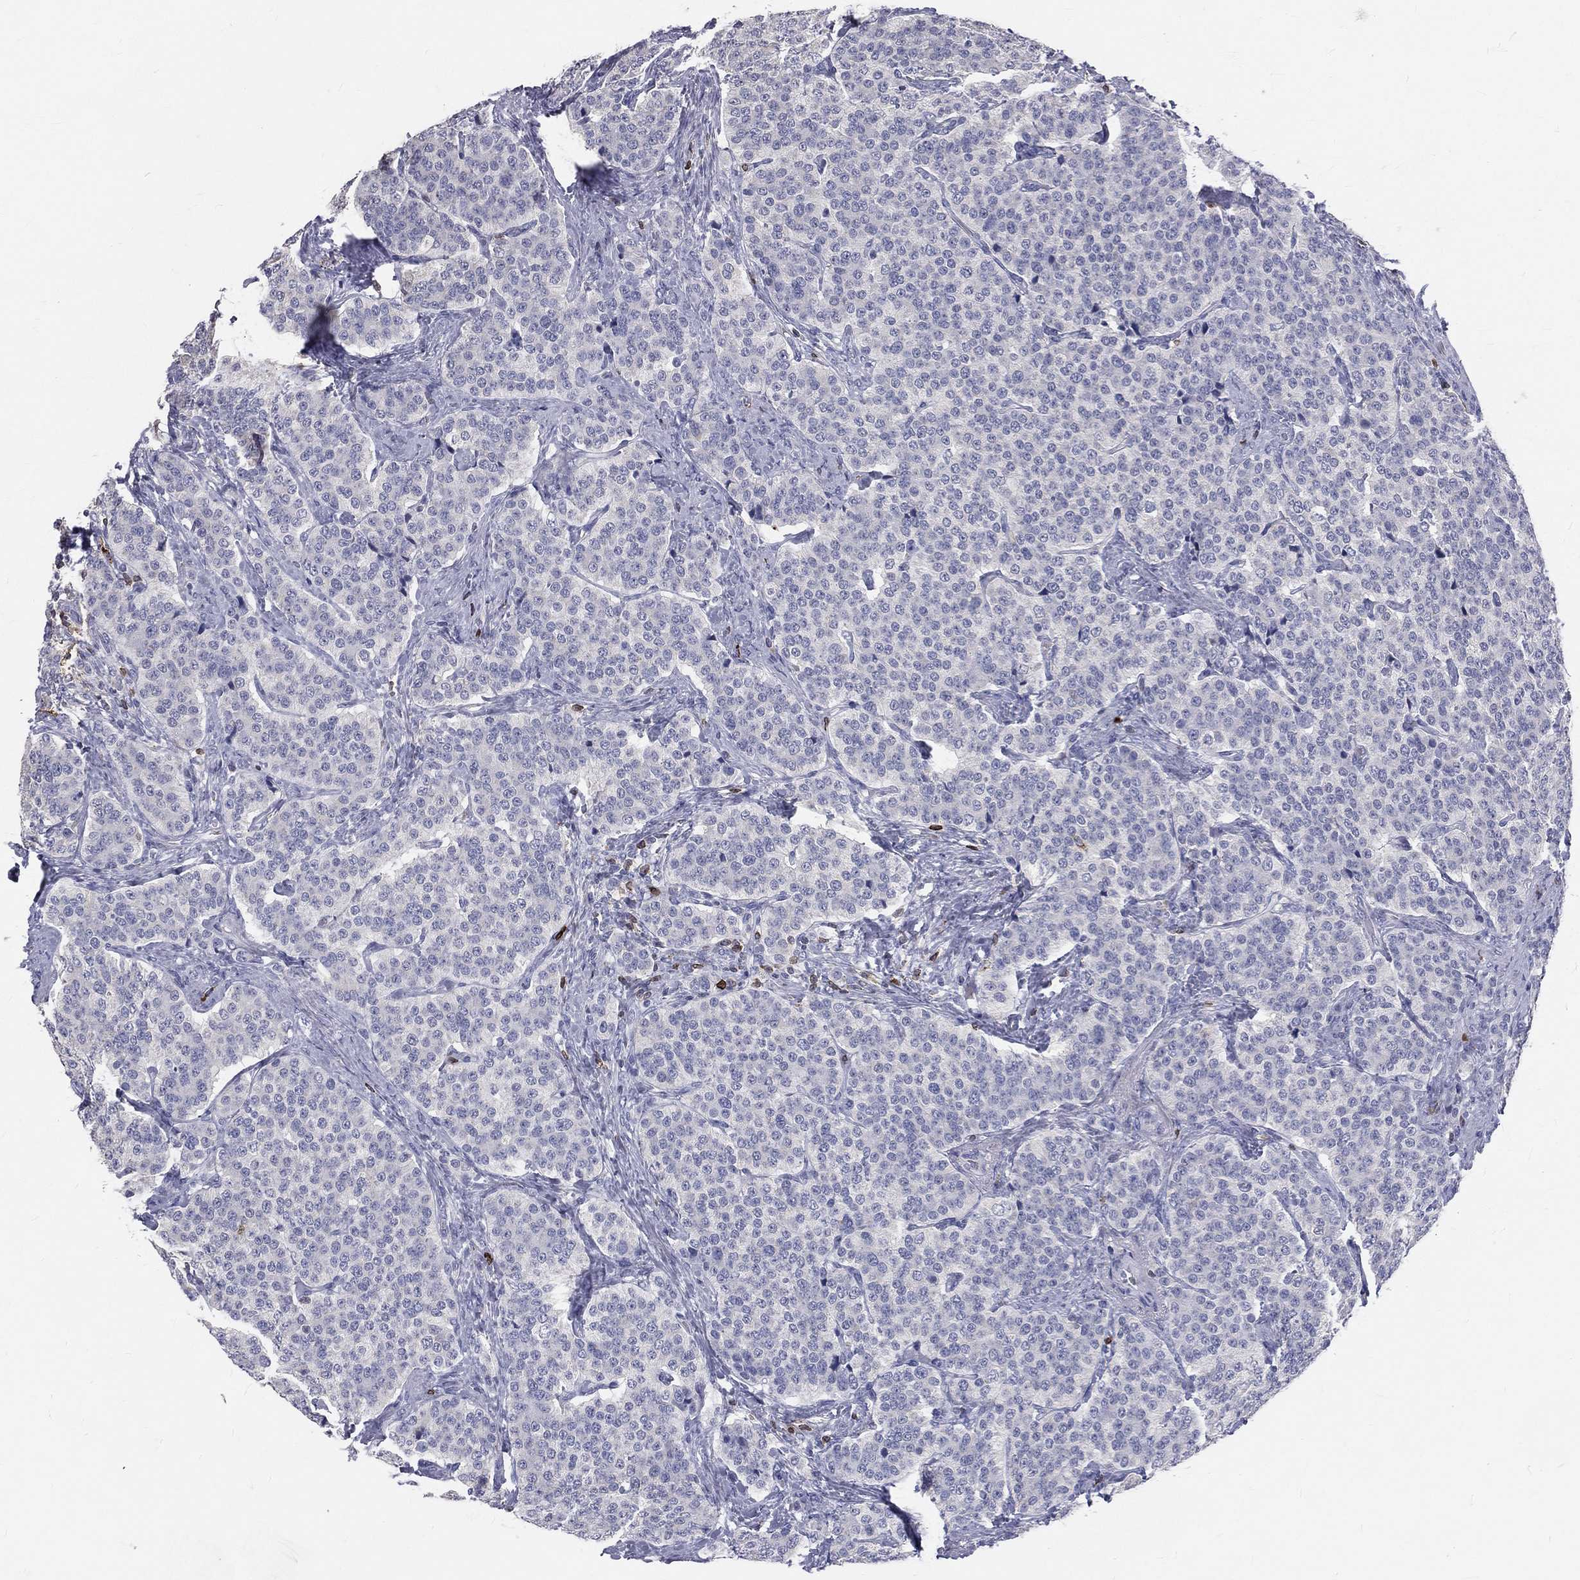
{"staining": {"intensity": "negative", "quantity": "none", "location": "none"}, "tissue": "carcinoid", "cell_type": "Tumor cells", "image_type": "cancer", "snomed": [{"axis": "morphology", "description": "Carcinoid, malignant, NOS"}, {"axis": "topography", "description": "Small intestine"}], "caption": "There is no significant expression in tumor cells of malignant carcinoid. (Brightfield microscopy of DAB (3,3'-diaminobenzidine) immunohistochemistry at high magnification).", "gene": "CTSW", "patient": {"sex": "female", "age": 58}}